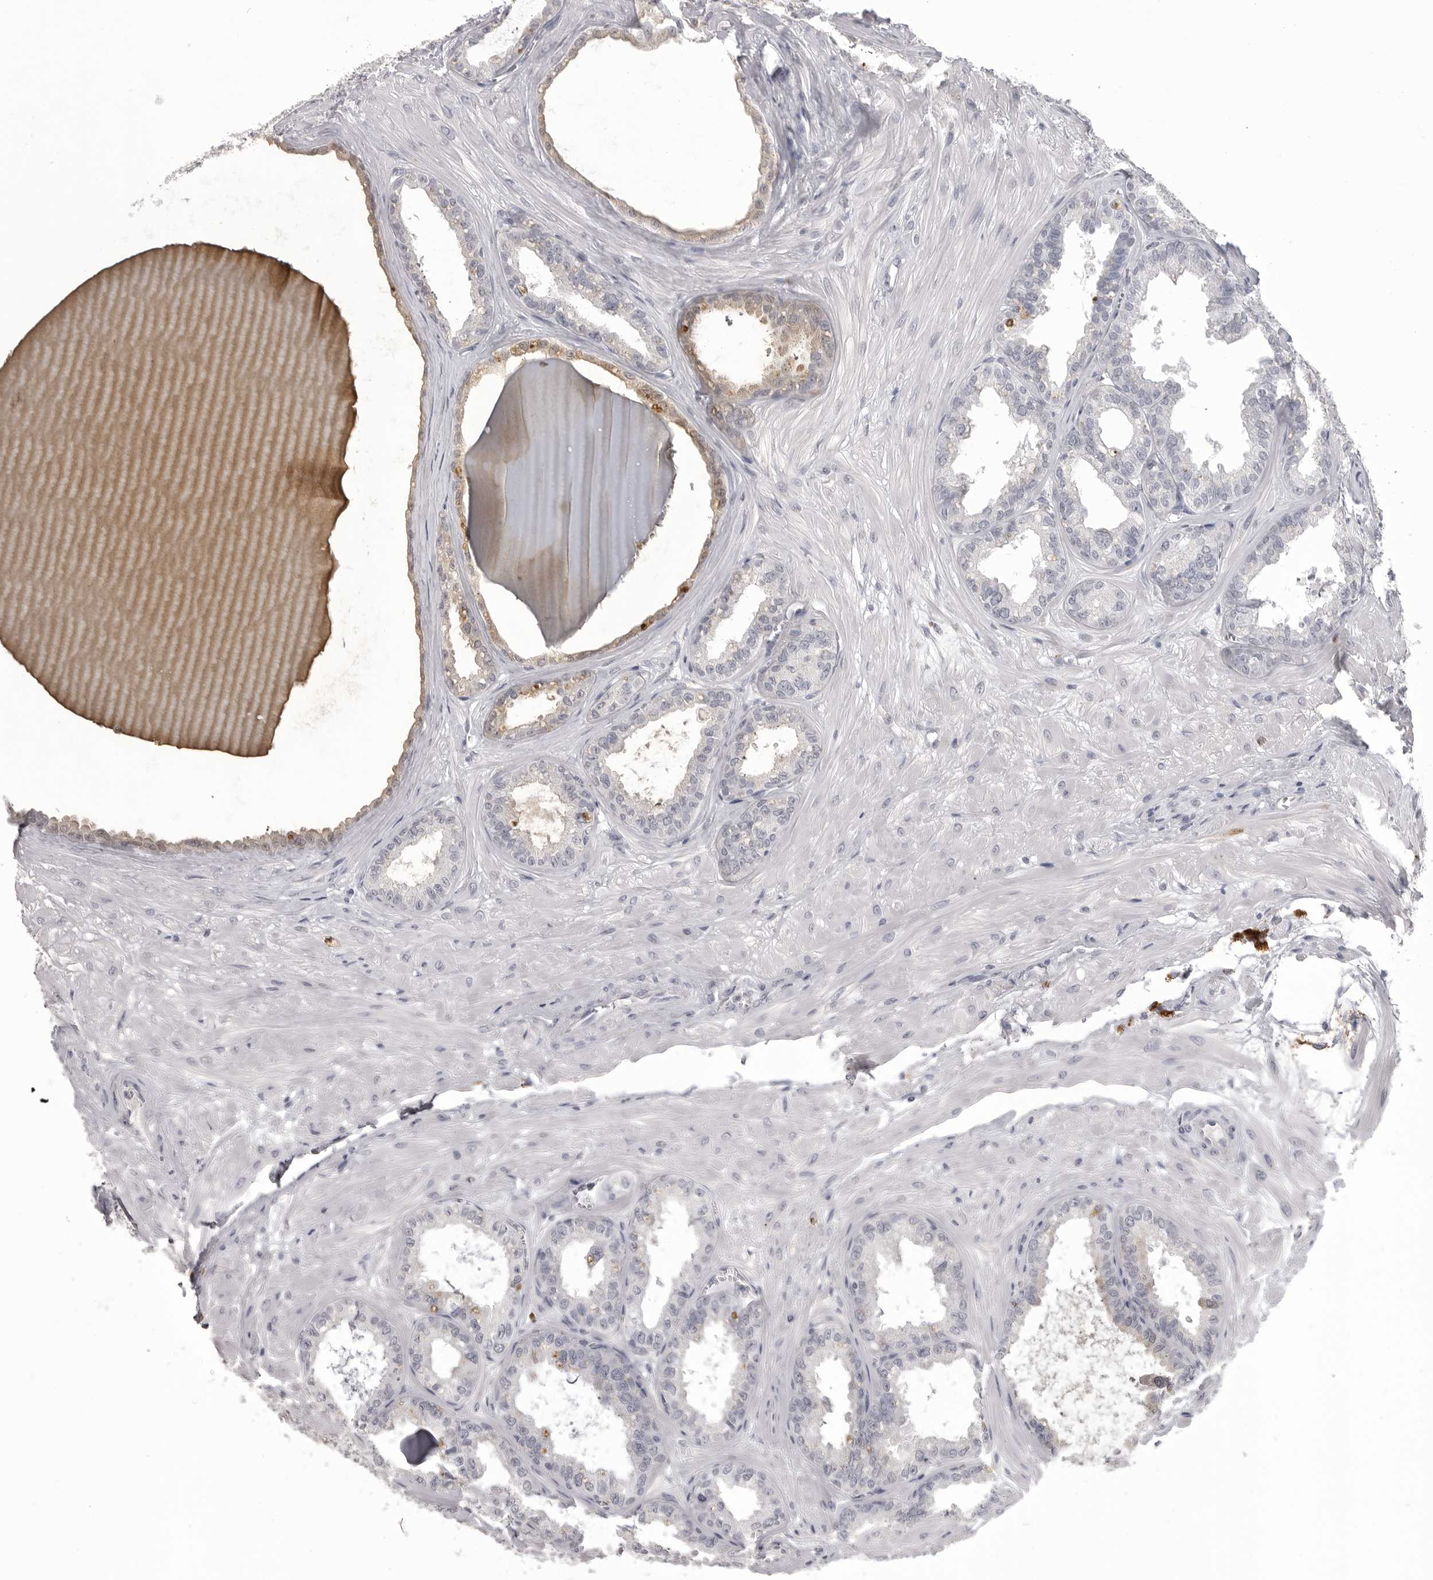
{"staining": {"intensity": "weak", "quantity": "<25%", "location": "cytoplasmic/membranous"}, "tissue": "seminal vesicle", "cell_type": "Glandular cells", "image_type": "normal", "snomed": [{"axis": "morphology", "description": "Normal tissue, NOS"}, {"axis": "topography", "description": "Prostate"}, {"axis": "topography", "description": "Seminal veicle"}], "caption": "An IHC micrograph of unremarkable seminal vesicle is shown. There is no staining in glandular cells of seminal vesicle.", "gene": "TIMP1", "patient": {"sex": "male", "age": 51}}